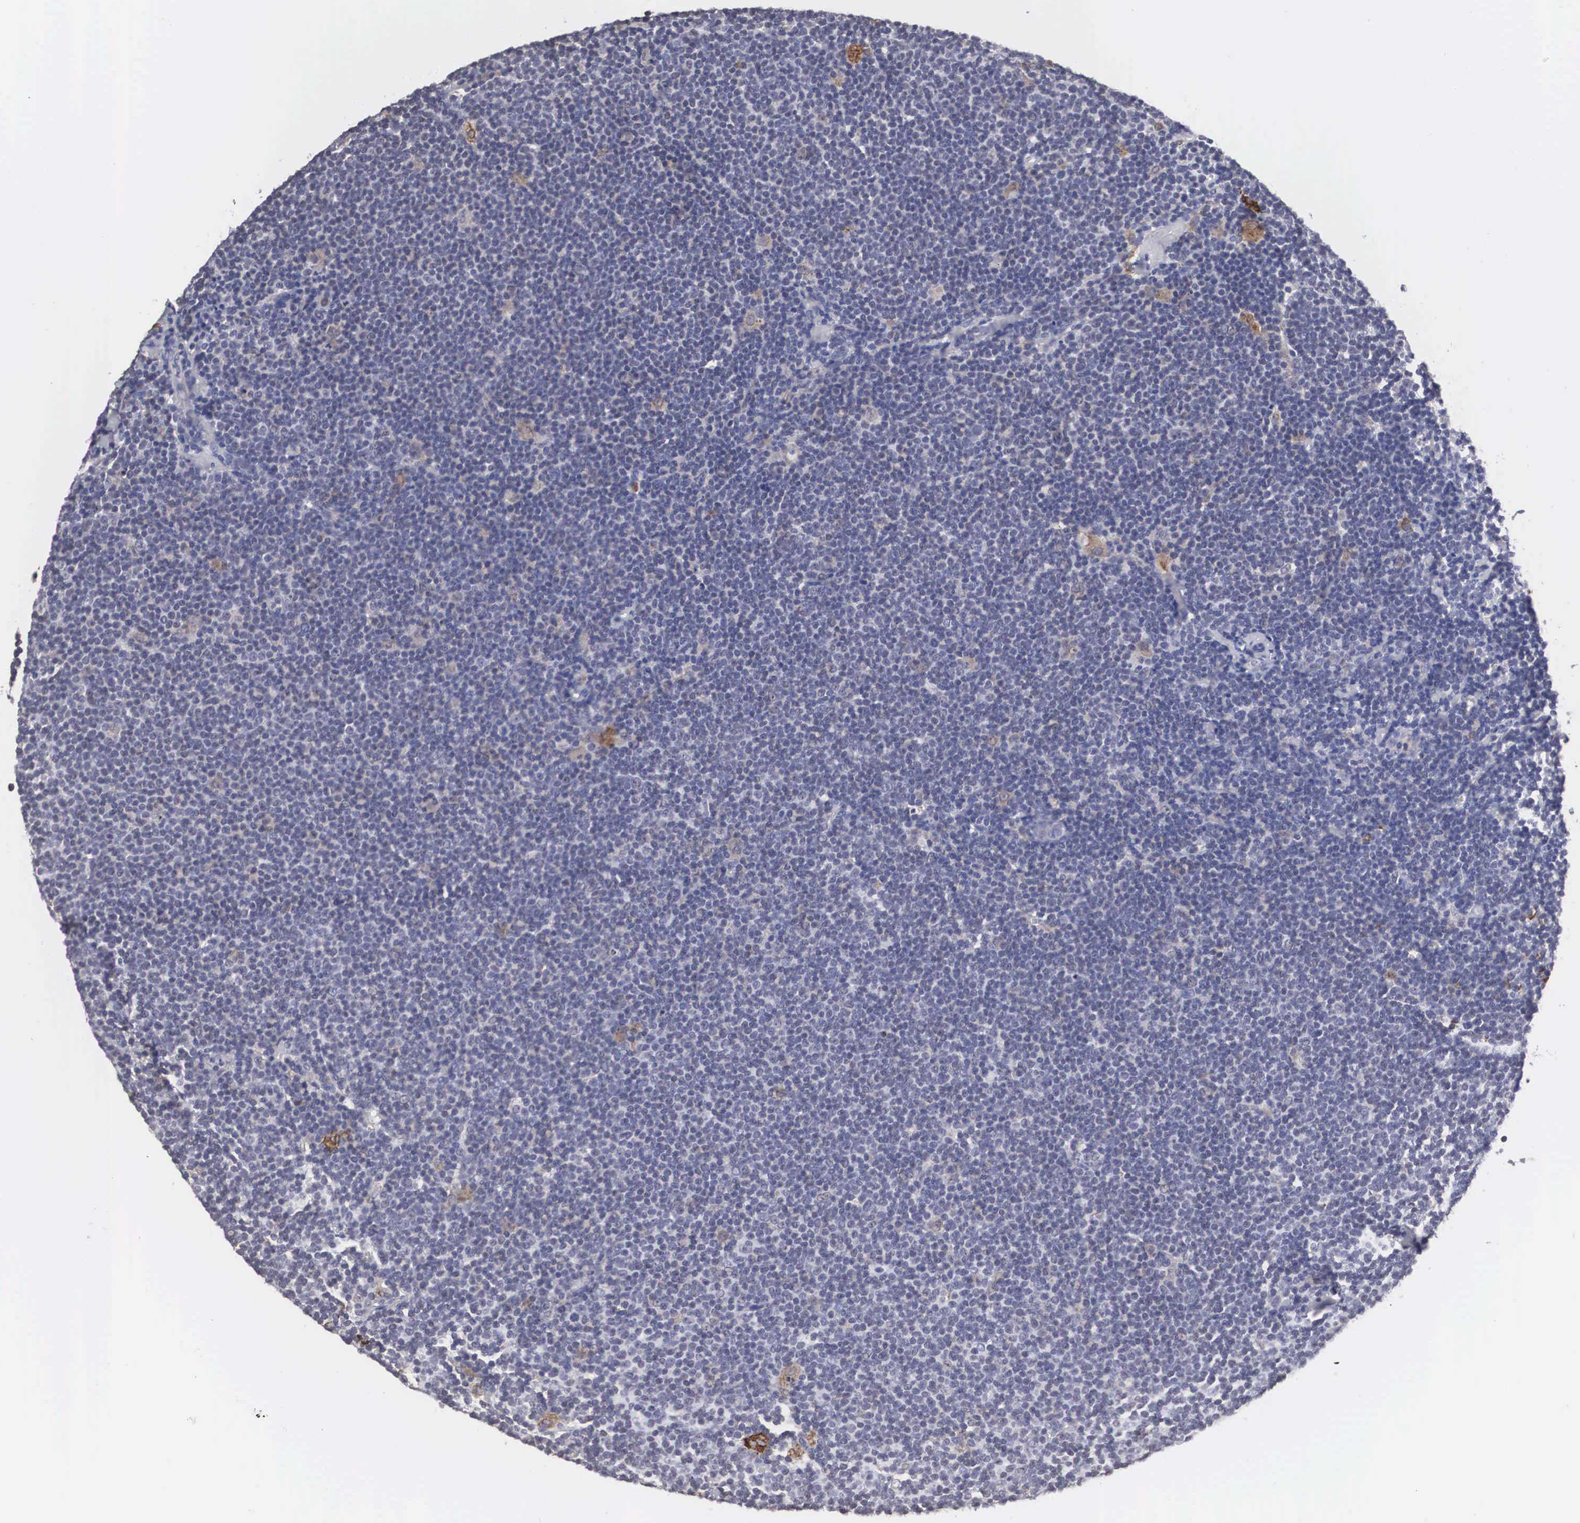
{"staining": {"intensity": "weak", "quantity": "<25%", "location": "cytoplasmic/membranous"}, "tissue": "lymphoma", "cell_type": "Tumor cells", "image_type": "cancer", "snomed": [{"axis": "morphology", "description": "Malignant lymphoma, non-Hodgkin's type, Low grade"}, {"axis": "topography", "description": "Lymph node"}], "caption": "There is no significant expression in tumor cells of lymphoma.", "gene": "HMOX1", "patient": {"sex": "male", "age": 65}}